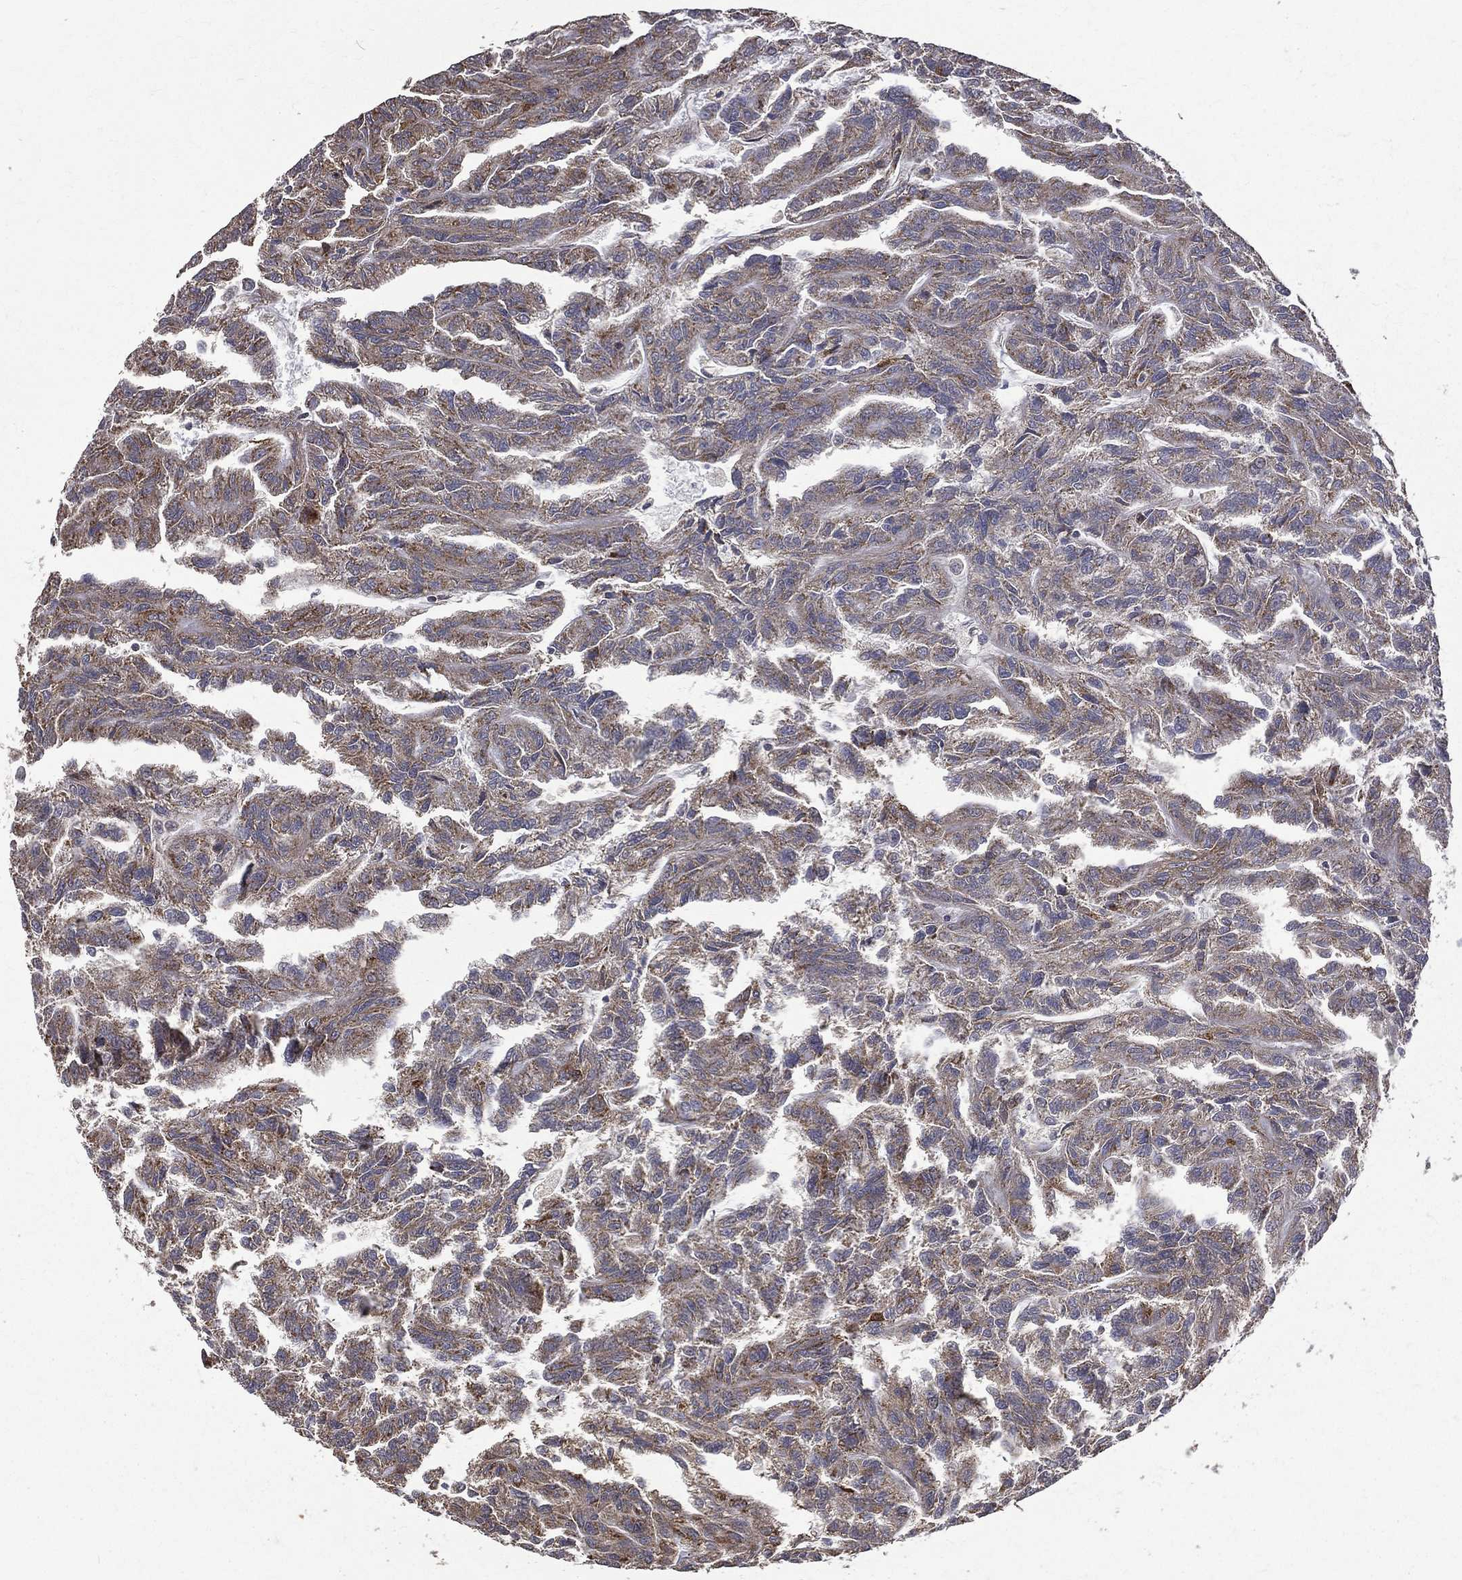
{"staining": {"intensity": "moderate", "quantity": "<25%", "location": "cytoplasmic/membranous"}, "tissue": "renal cancer", "cell_type": "Tumor cells", "image_type": "cancer", "snomed": [{"axis": "morphology", "description": "Adenocarcinoma, NOS"}, {"axis": "topography", "description": "Kidney"}], "caption": "A brown stain shows moderate cytoplasmic/membranous staining of a protein in human renal cancer (adenocarcinoma) tumor cells.", "gene": "RPGR", "patient": {"sex": "male", "age": 79}}